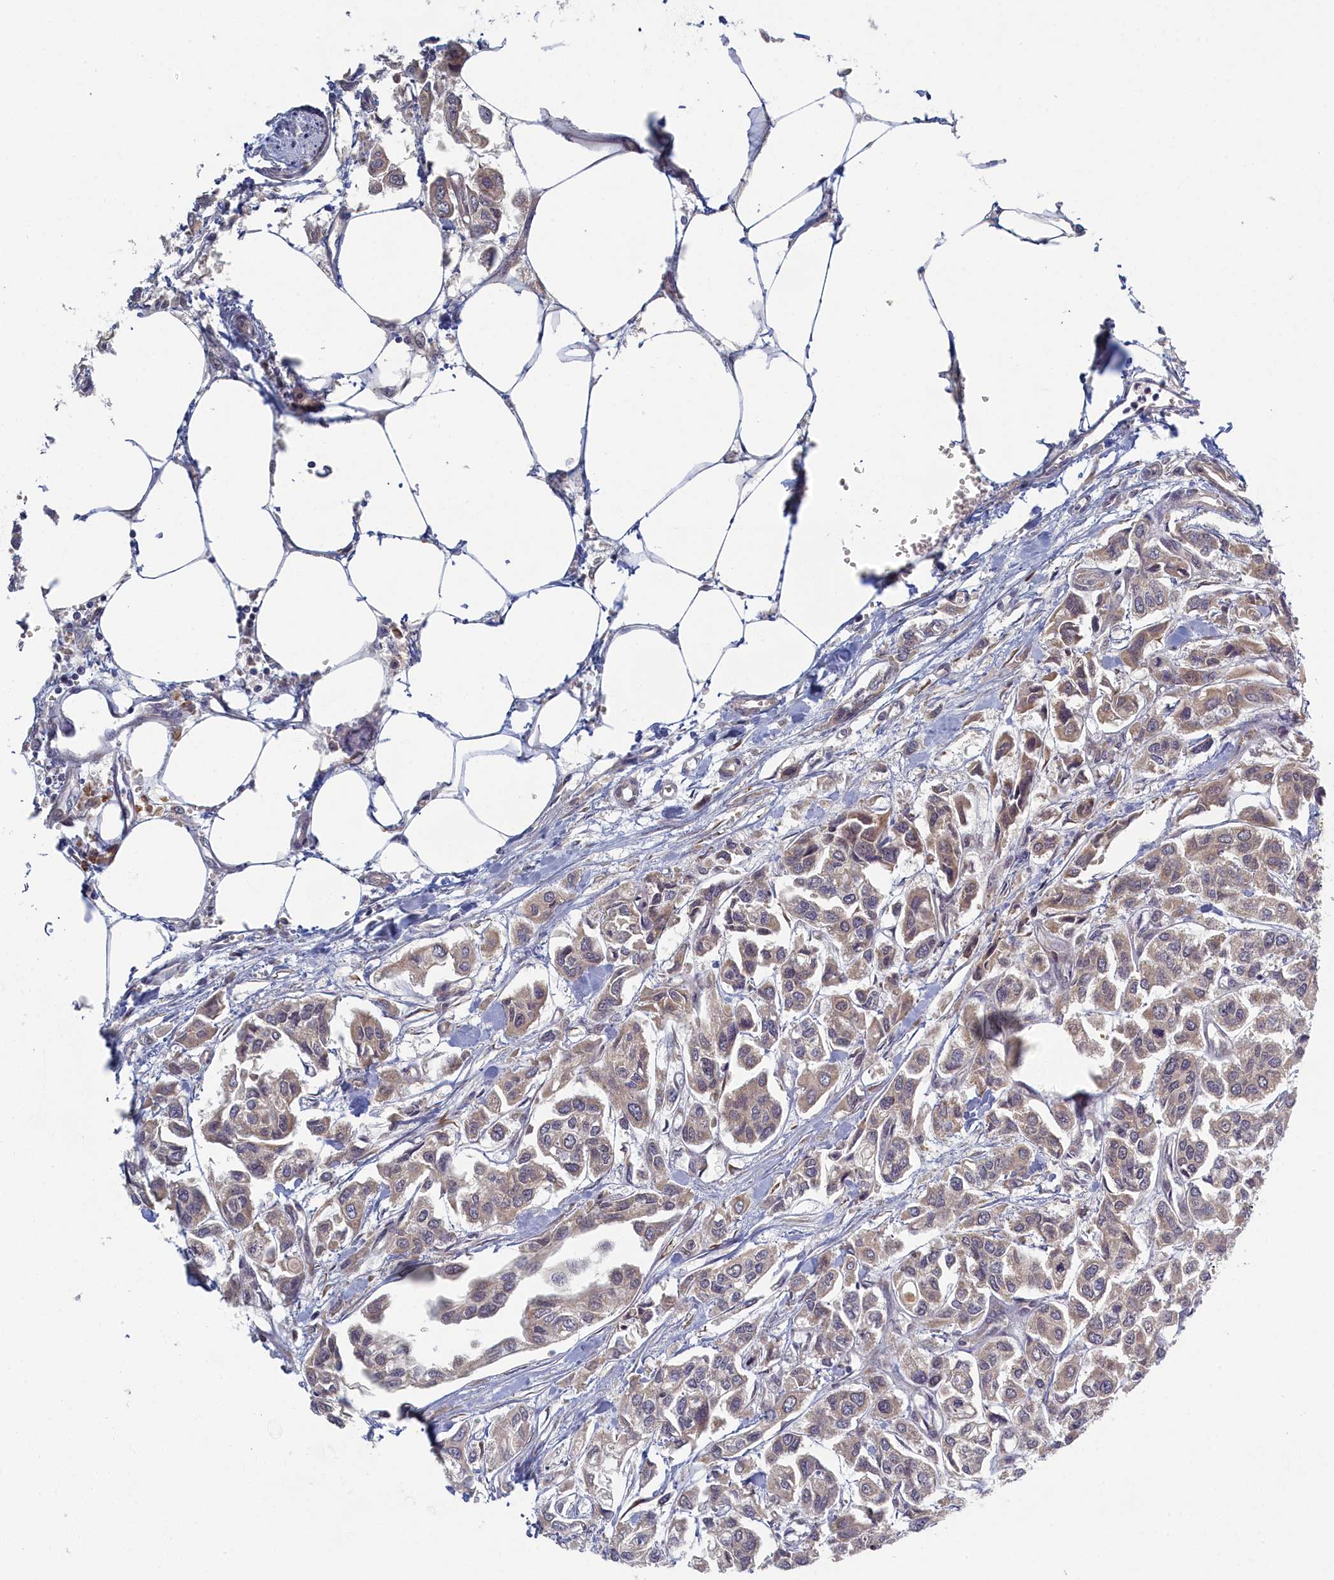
{"staining": {"intensity": "weak", "quantity": "<25%", "location": "cytoplasmic/membranous"}, "tissue": "urothelial cancer", "cell_type": "Tumor cells", "image_type": "cancer", "snomed": [{"axis": "morphology", "description": "Urothelial carcinoma, High grade"}, {"axis": "topography", "description": "Urinary bladder"}], "caption": "The immunohistochemistry histopathology image has no significant positivity in tumor cells of urothelial cancer tissue.", "gene": "DNAJC17", "patient": {"sex": "male", "age": 67}}